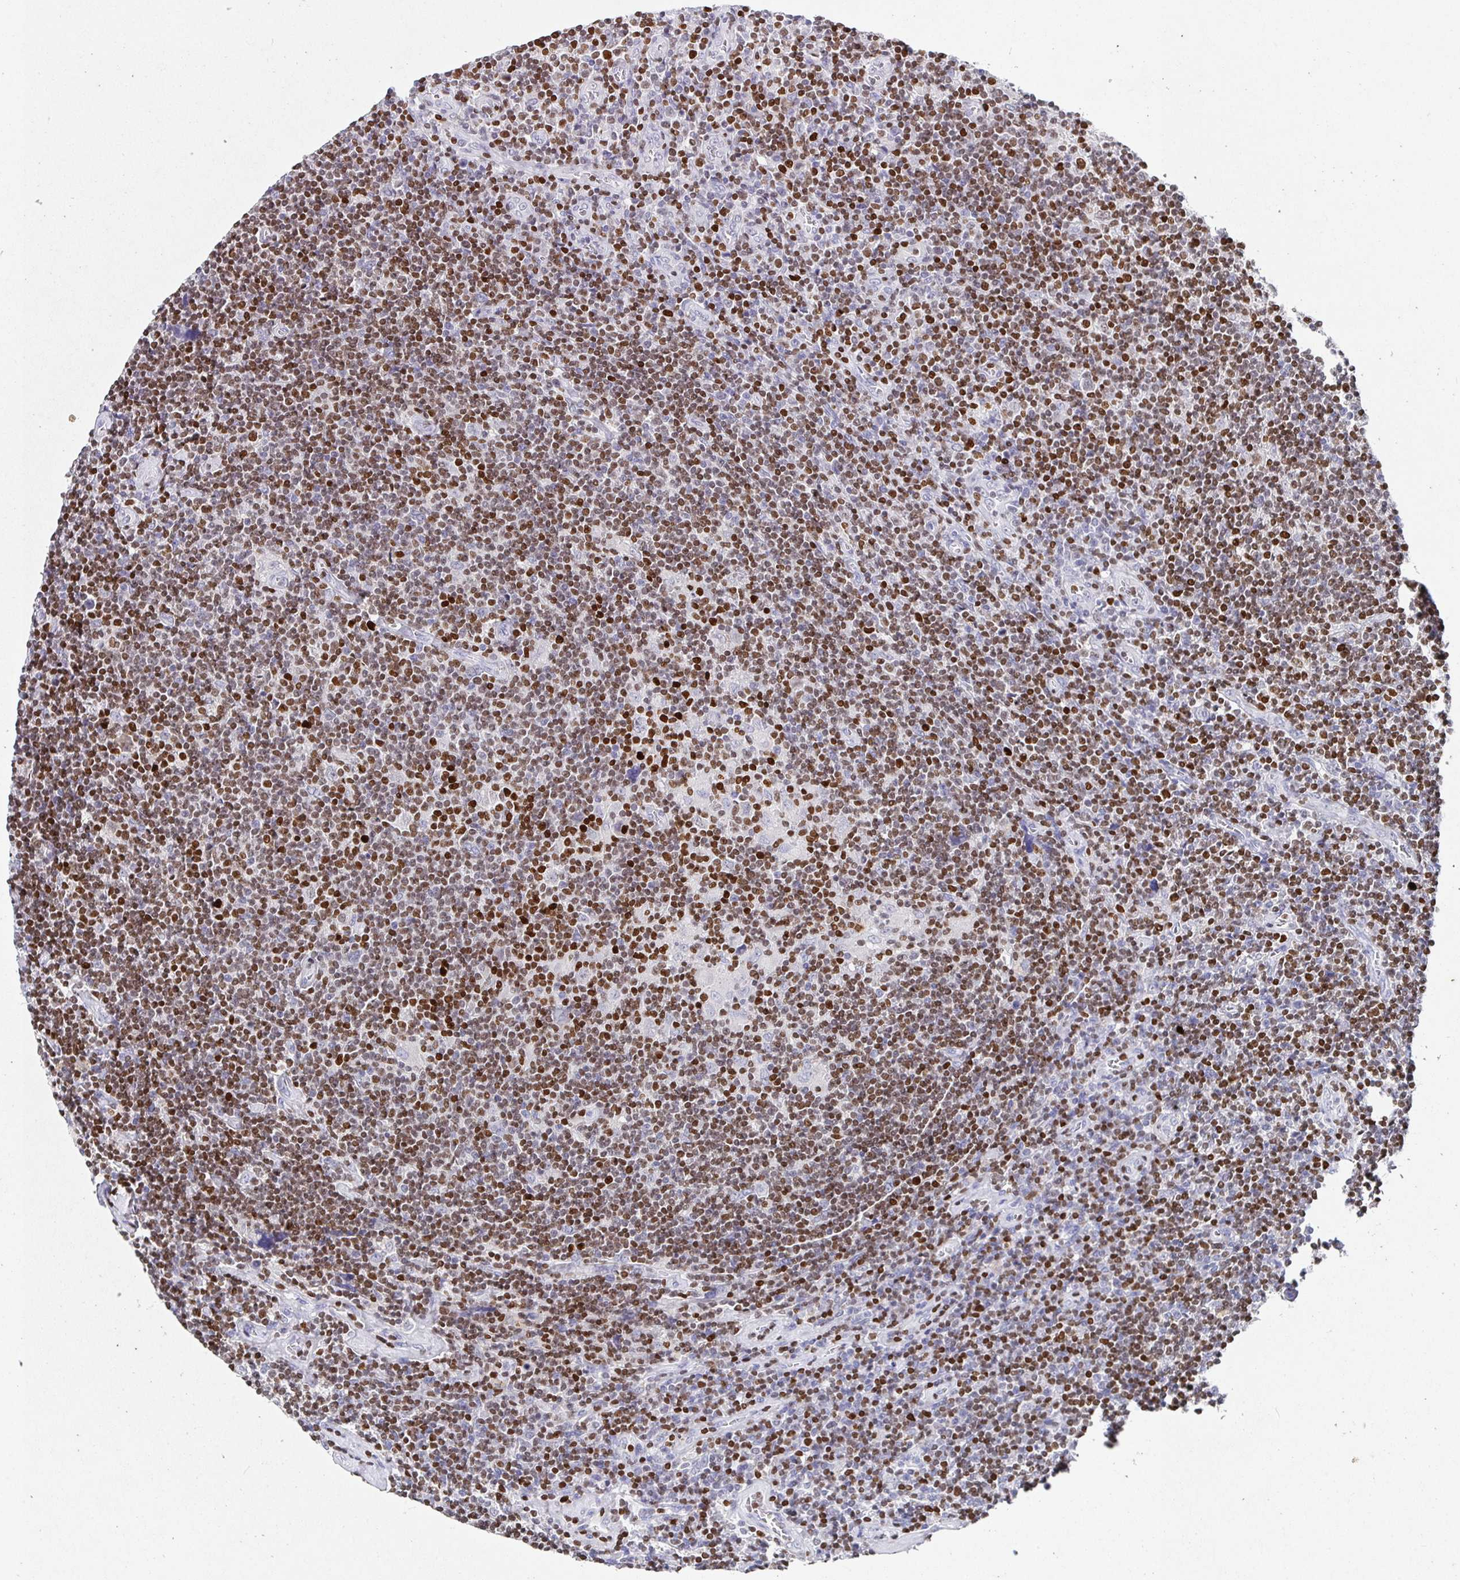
{"staining": {"intensity": "negative", "quantity": "none", "location": "none"}, "tissue": "lymphoma", "cell_type": "Tumor cells", "image_type": "cancer", "snomed": [{"axis": "morphology", "description": "Hodgkin's disease, NOS"}, {"axis": "topography", "description": "Lymph node"}], "caption": "Tumor cells are negative for protein expression in human Hodgkin's disease.", "gene": "SATB1", "patient": {"sex": "male", "age": 40}}